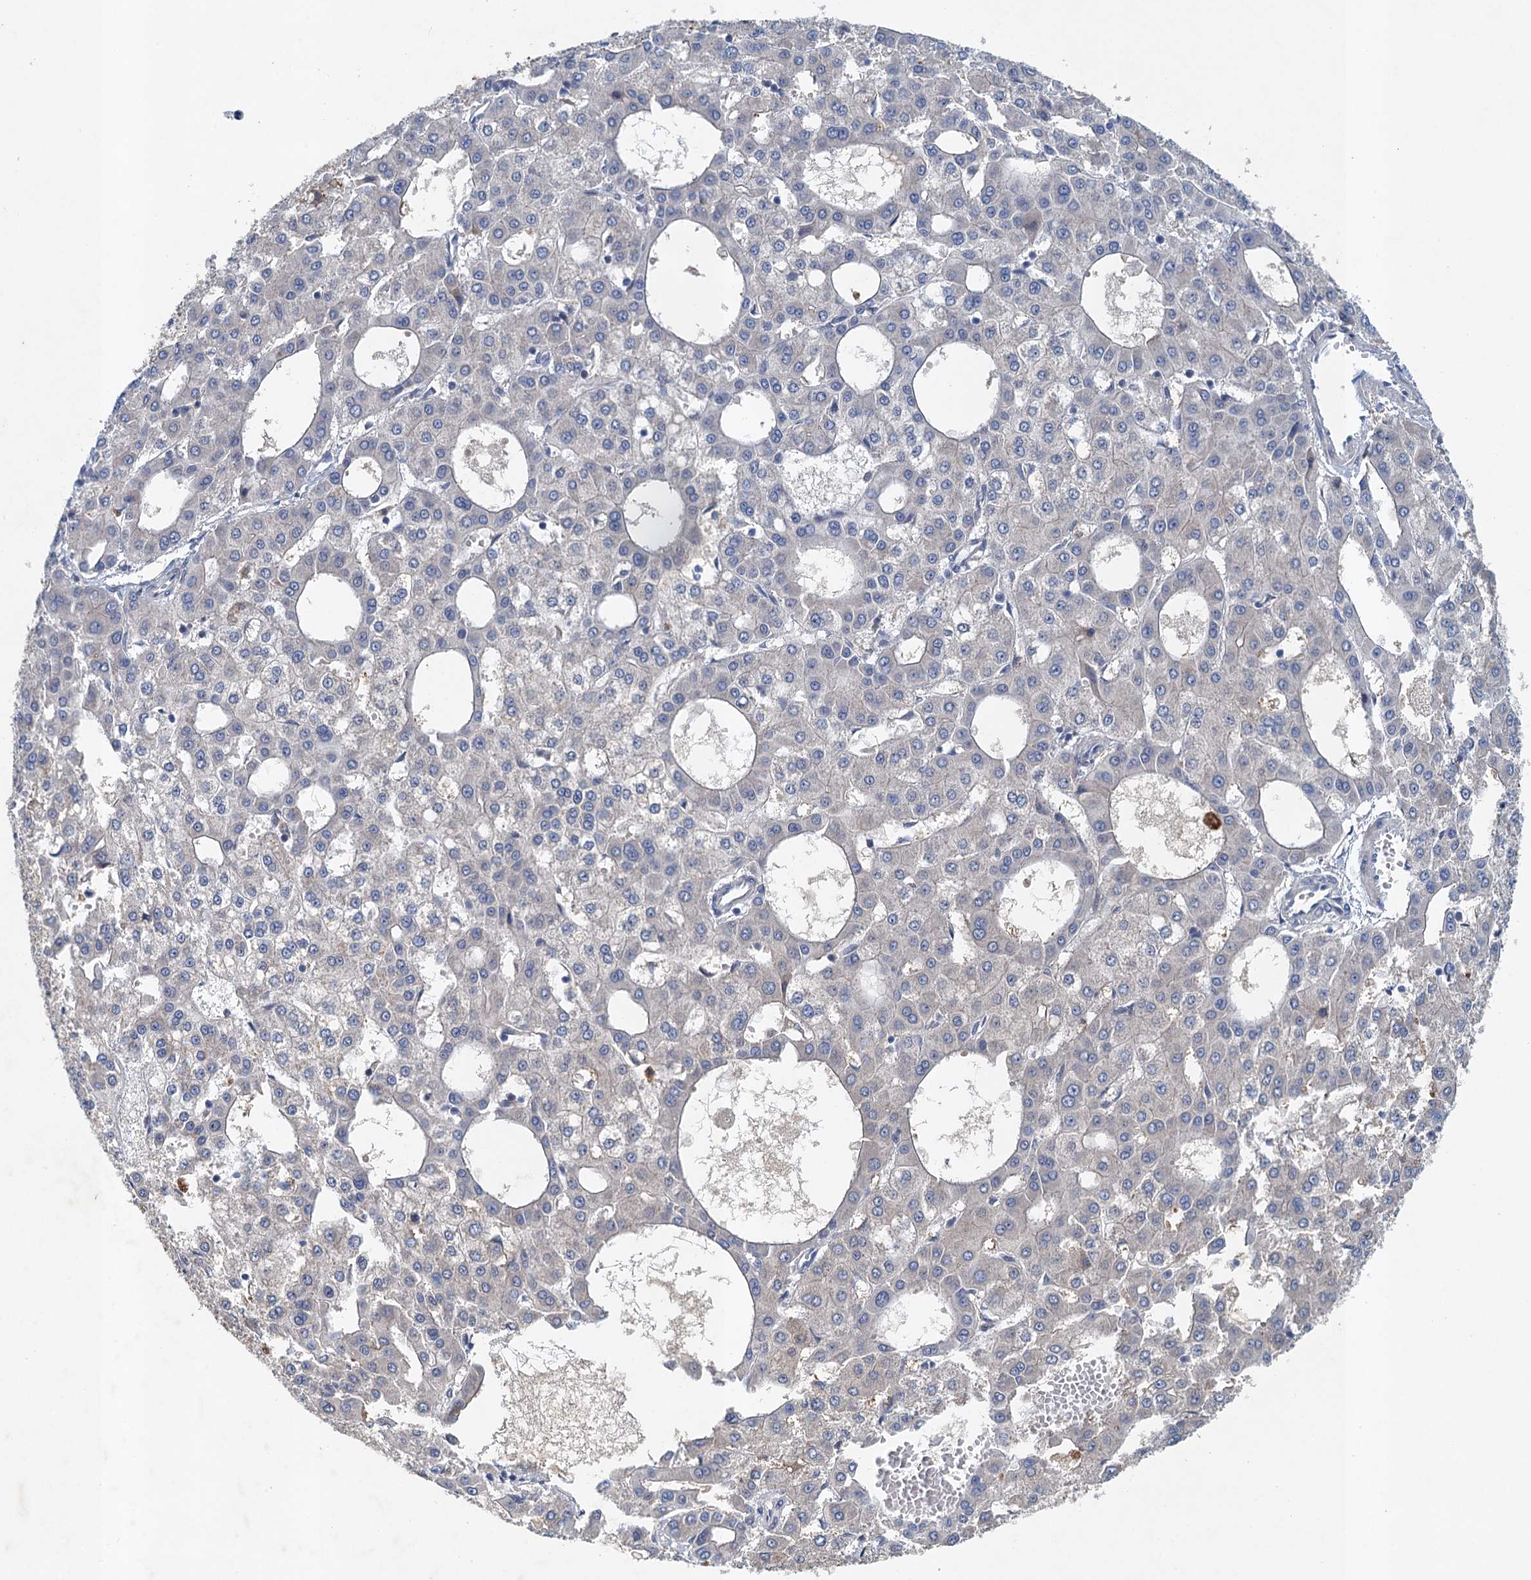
{"staining": {"intensity": "negative", "quantity": "none", "location": "none"}, "tissue": "liver cancer", "cell_type": "Tumor cells", "image_type": "cancer", "snomed": [{"axis": "morphology", "description": "Carcinoma, Hepatocellular, NOS"}, {"axis": "topography", "description": "Liver"}], "caption": "DAB (3,3'-diaminobenzidine) immunohistochemical staining of liver cancer (hepatocellular carcinoma) demonstrates no significant staining in tumor cells.", "gene": "TPCN1", "patient": {"sex": "male", "age": 47}}